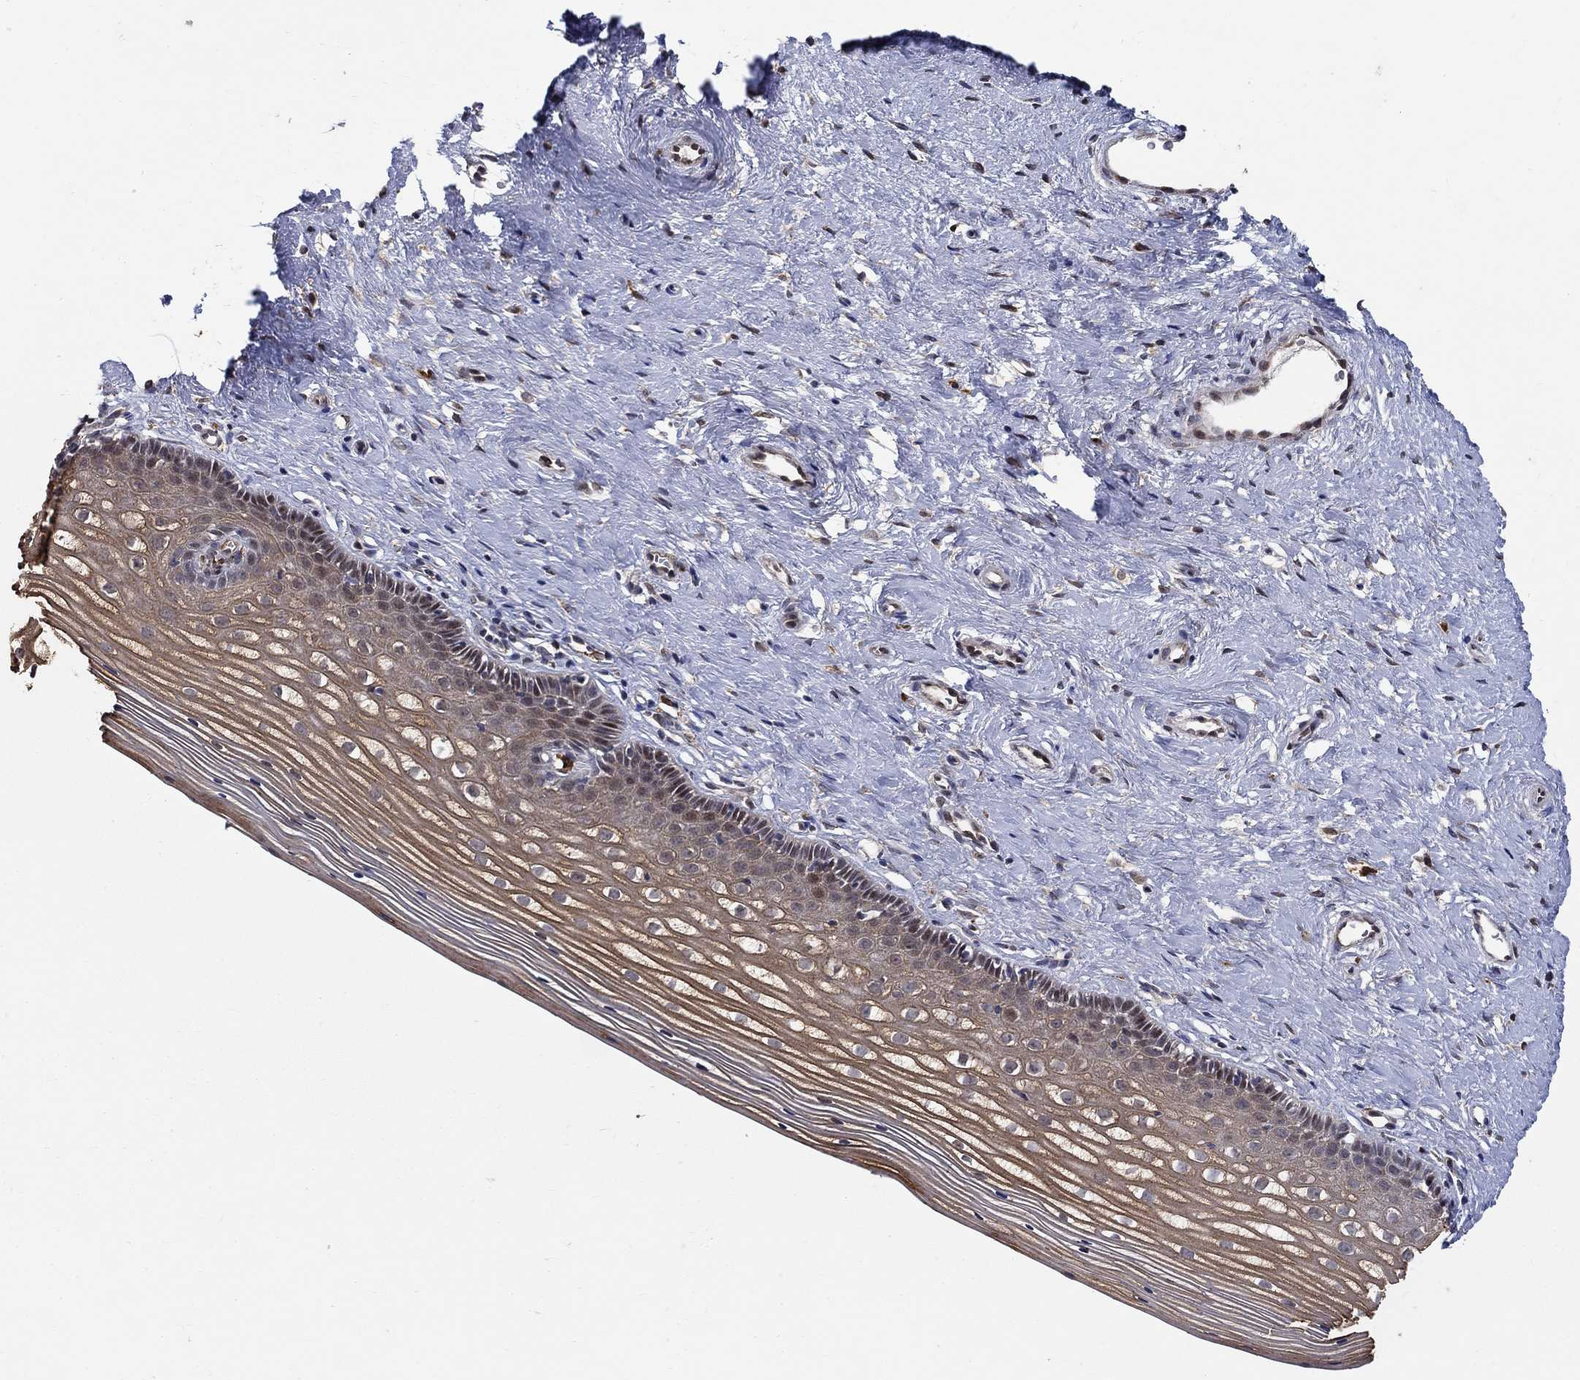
{"staining": {"intensity": "negative", "quantity": "none", "location": "none"}, "tissue": "cervix", "cell_type": "Glandular cells", "image_type": "normal", "snomed": [{"axis": "morphology", "description": "Normal tissue, NOS"}, {"axis": "topography", "description": "Cervix"}], "caption": "DAB immunohistochemical staining of unremarkable cervix exhibits no significant staining in glandular cells. (DAB (3,3'-diaminobenzidine) immunohistochemistry (IHC) visualized using brightfield microscopy, high magnification).", "gene": "ZNF594", "patient": {"sex": "female", "age": 40}}